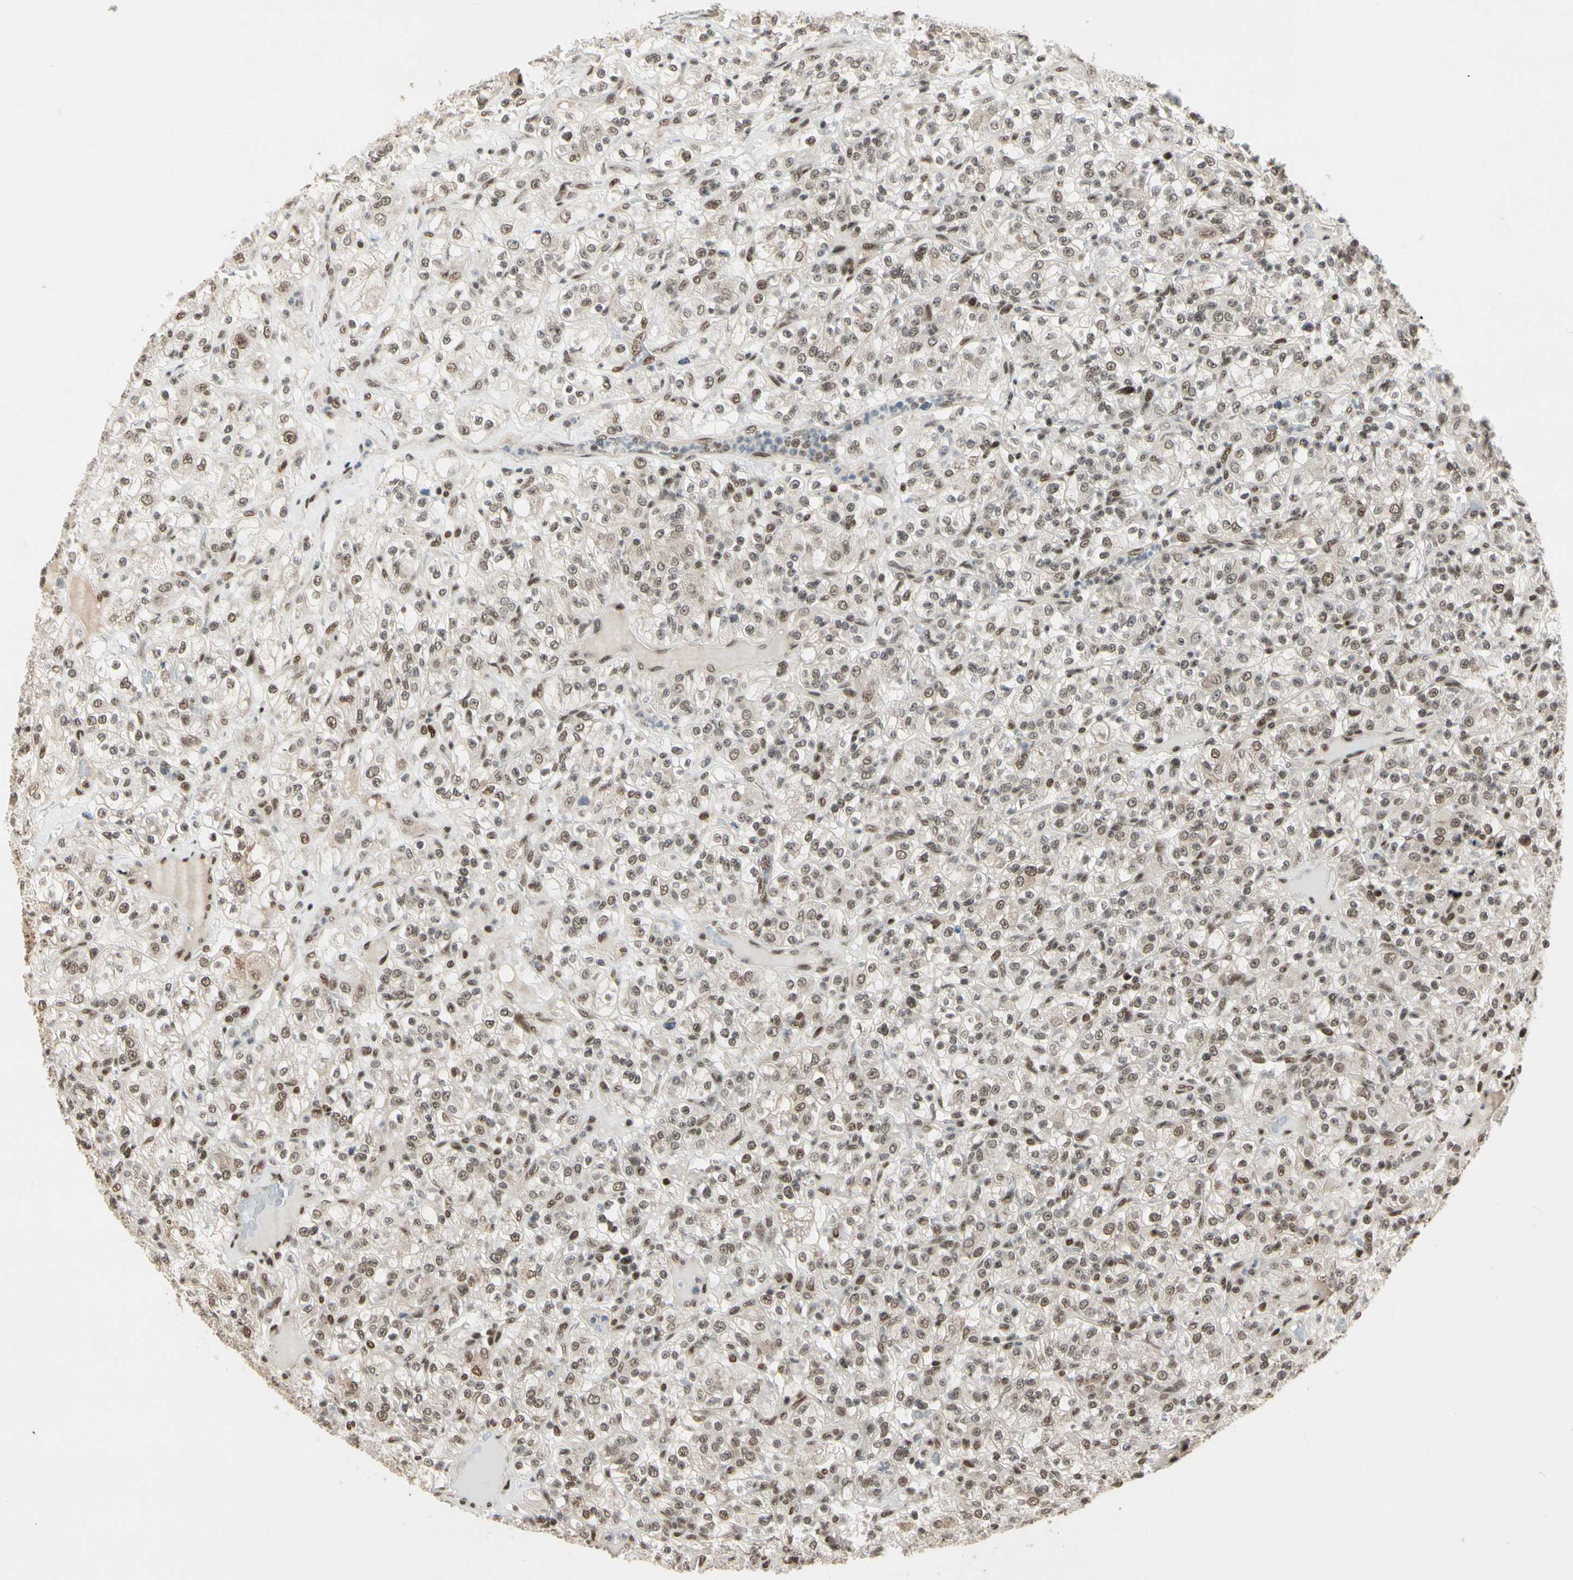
{"staining": {"intensity": "moderate", "quantity": ">75%", "location": "nuclear"}, "tissue": "renal cancer", "cell_type": "Tumor cells", "image_type": "cancer", "snomed": [{"axis": "morphology", "description": "Normal tissue, NOS"}, {"axis": "morphology", "description": "Adenocarcinoma, NOS"}, {"axis": "topography", "description": "Kidney"}], "caption": "This image reveals immunohistochemistry (IHC) staining of renal adenocarcinoma, with medium moderate nuclear expression in about >75% of tumor cells.", "gene": "CHAMP1", "patient": {"sex": "female", "age": 72}}